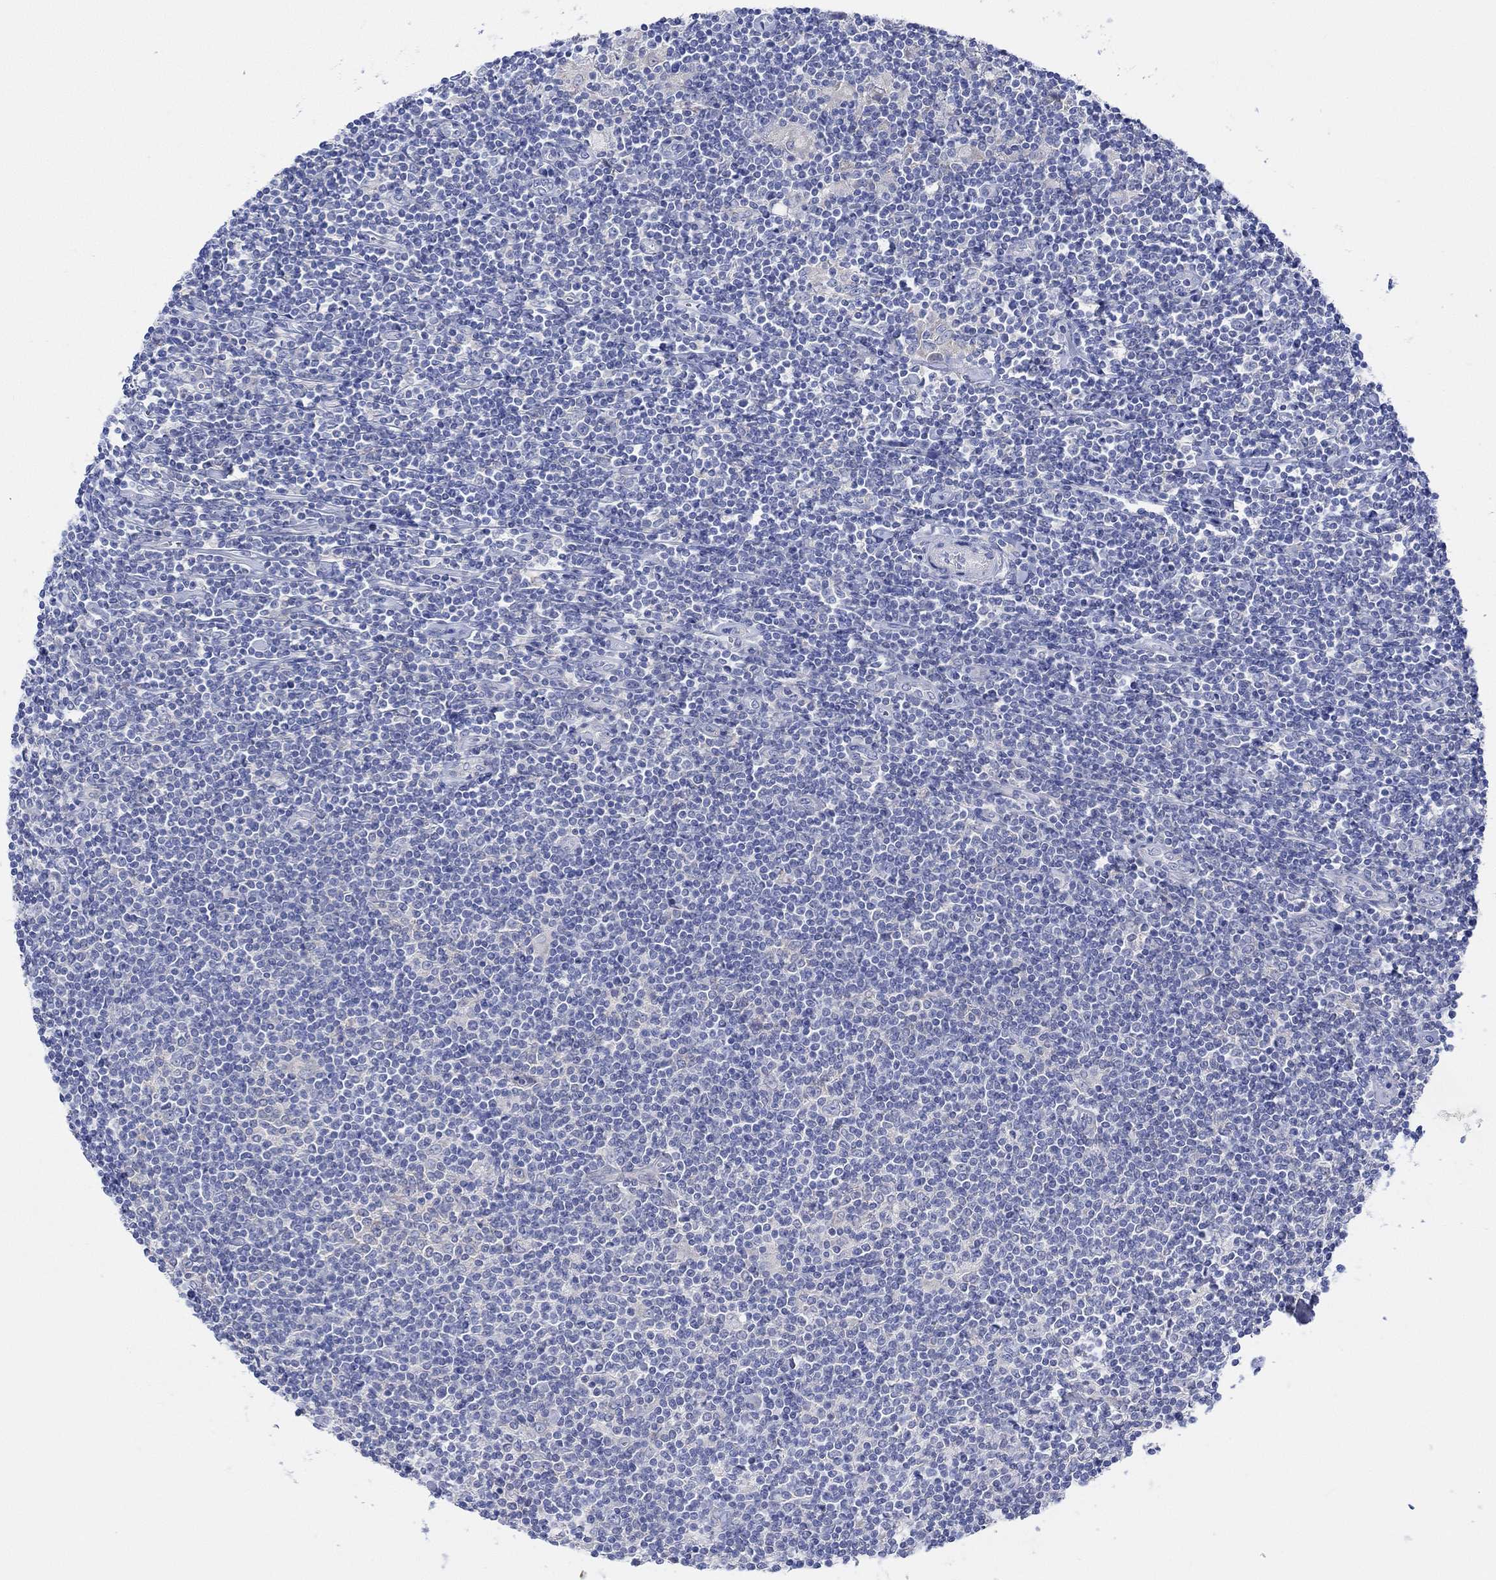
{"staining": {"intensity": "negative", "quantity": "none", "location": "none"}, "tissue": "lymphoma", "cell_type": "Tumor cells", "image_type": "cancer", "snomed": [{"axis": "morphology", "description": "Hodgkin's disease, NOS"}, {"axis": "topography", "description": "Lymph node"}], "caption": "Hodgkin's disease was stained to show a protein in brown. There is no significant expression in tumor cells.", "gene": "REEP6", "patient": {"sex": "male", "age": 40}}